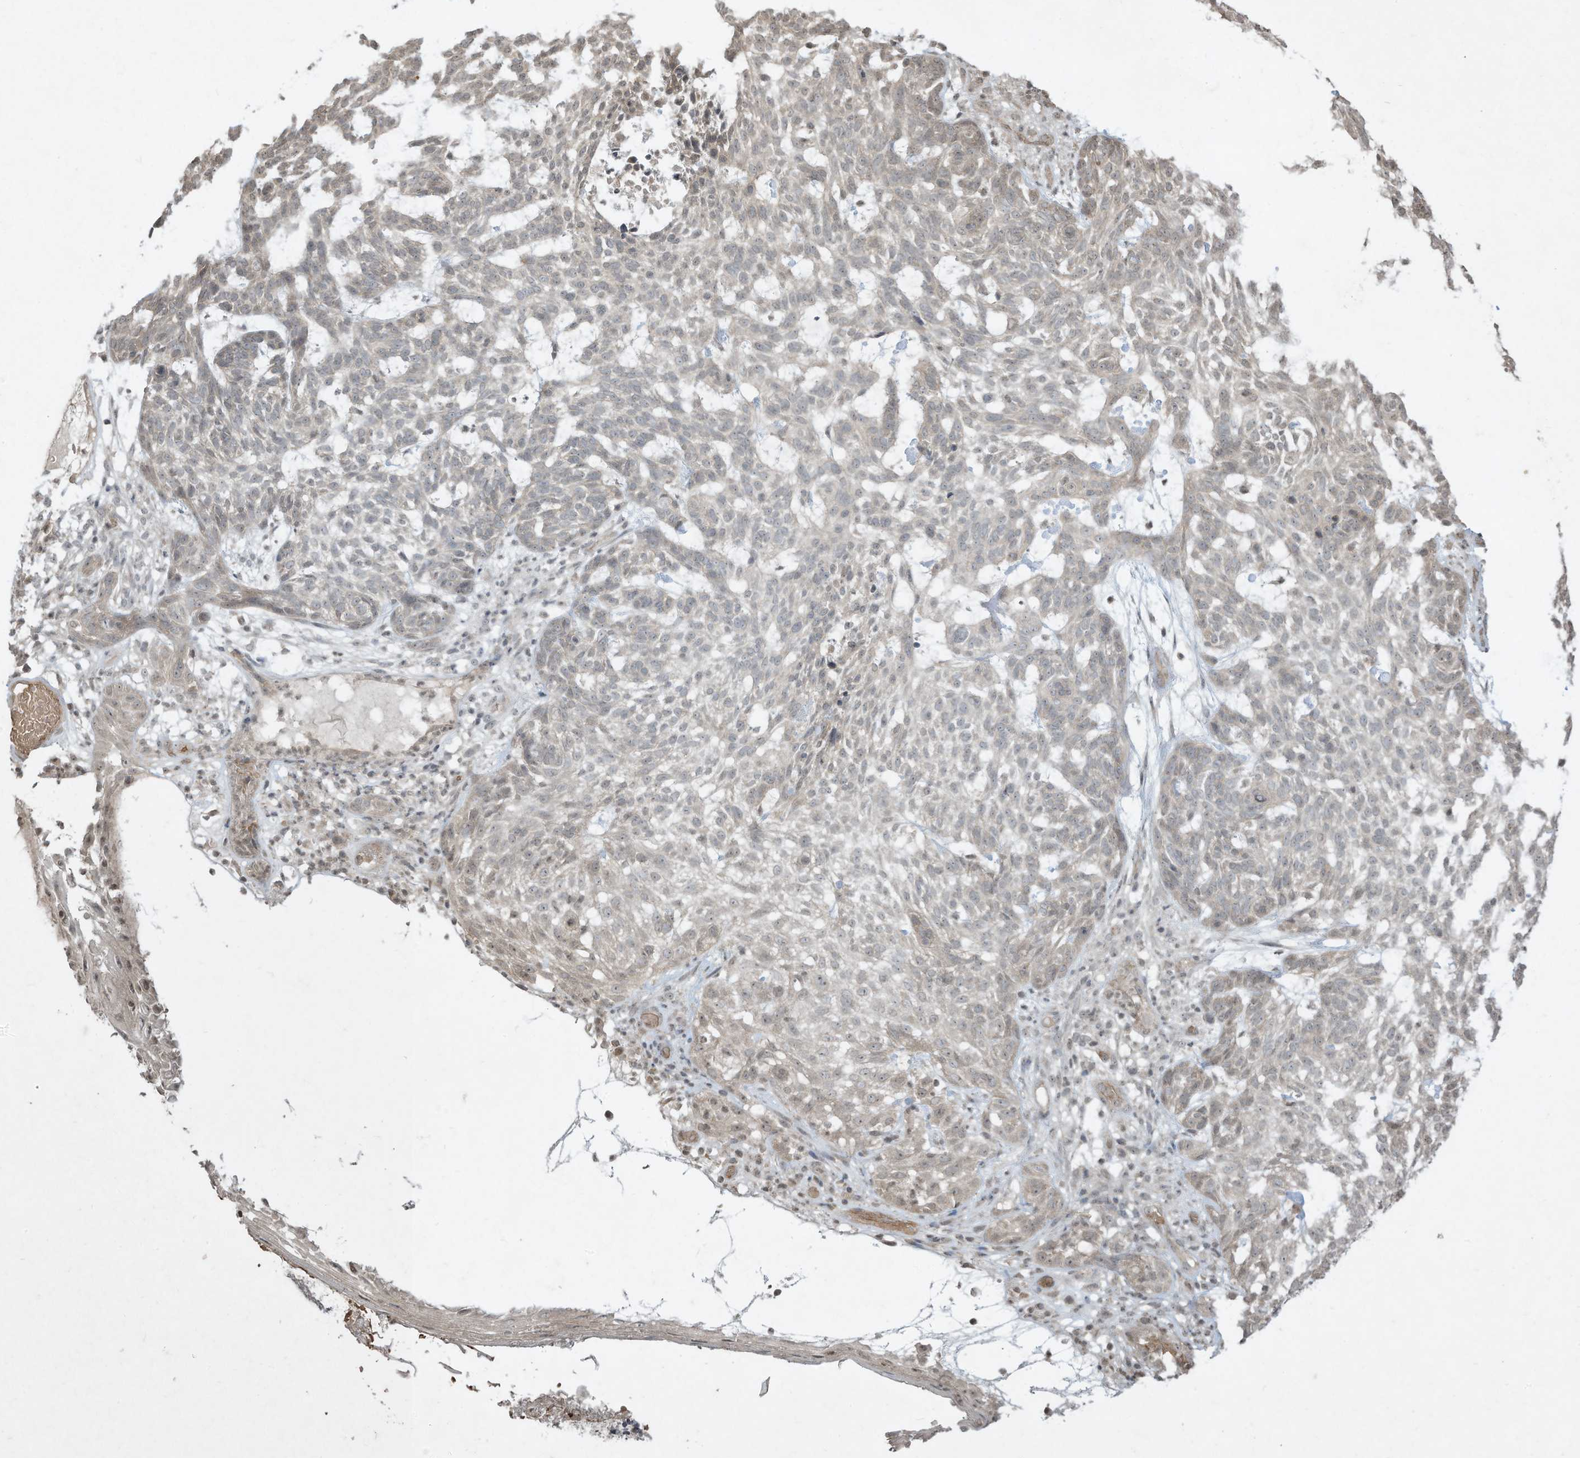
{"staining": {"intensity": "weak", "quantity": "<25%", "location": "cytoplasmic/membranous"}, "tissue": "skin cancer", "cell_type": "Tumor cells", "image_type": "cancer", "snomed": [{"axis": "morphology", "description": "Basal cell carcinoma"}, {"axis": "topography", "description": "Skin"}], "caption": "The histopathology image demonstrates no staining of tumor cells in skin cancer (basal cell carcinoma). (IHC, brightfield microscopy, high magnification).", "gene": "MATN2", "patient": {"sex": "male", "age": 85}}